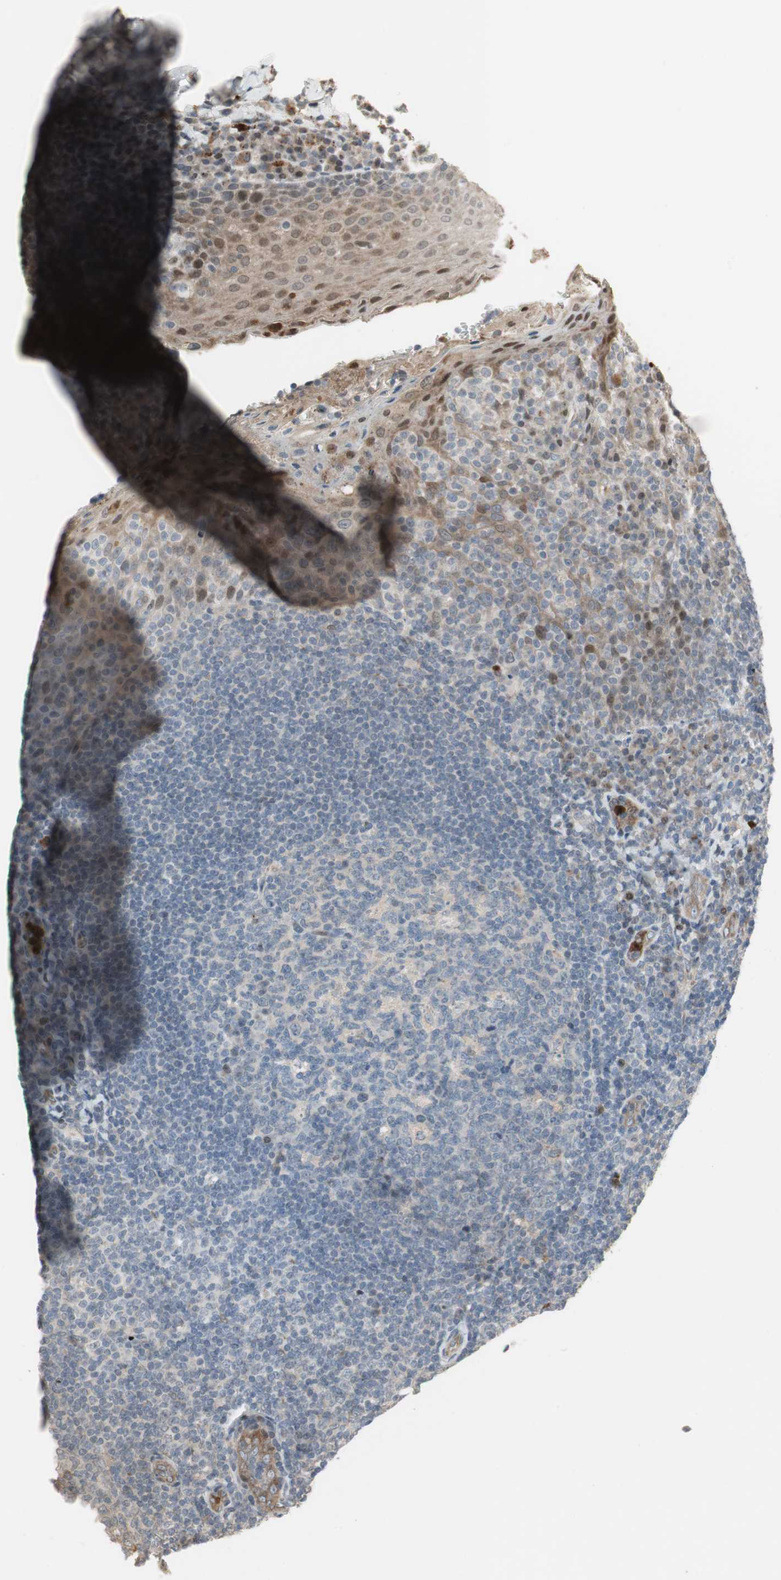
{"staining": {"intensity": "moderate", "quantity": "<25%", "location": "nuclear"}, "tissue": "tonsil", "cell_type": "Germinal center cells", "image_type": "normal", "snomed": [{"axis": "morphology", "description": "Normal tissue, NOS"}, {"axis": "topography", "description": "Tonsil"}], "caption": "Brown immunohistochemical staining in normal tonsil shows moderate nuclear expression in about <25% of germinal center cells.", "gene": "SNX4", "patient": {"sex": "male", "age": 17}}